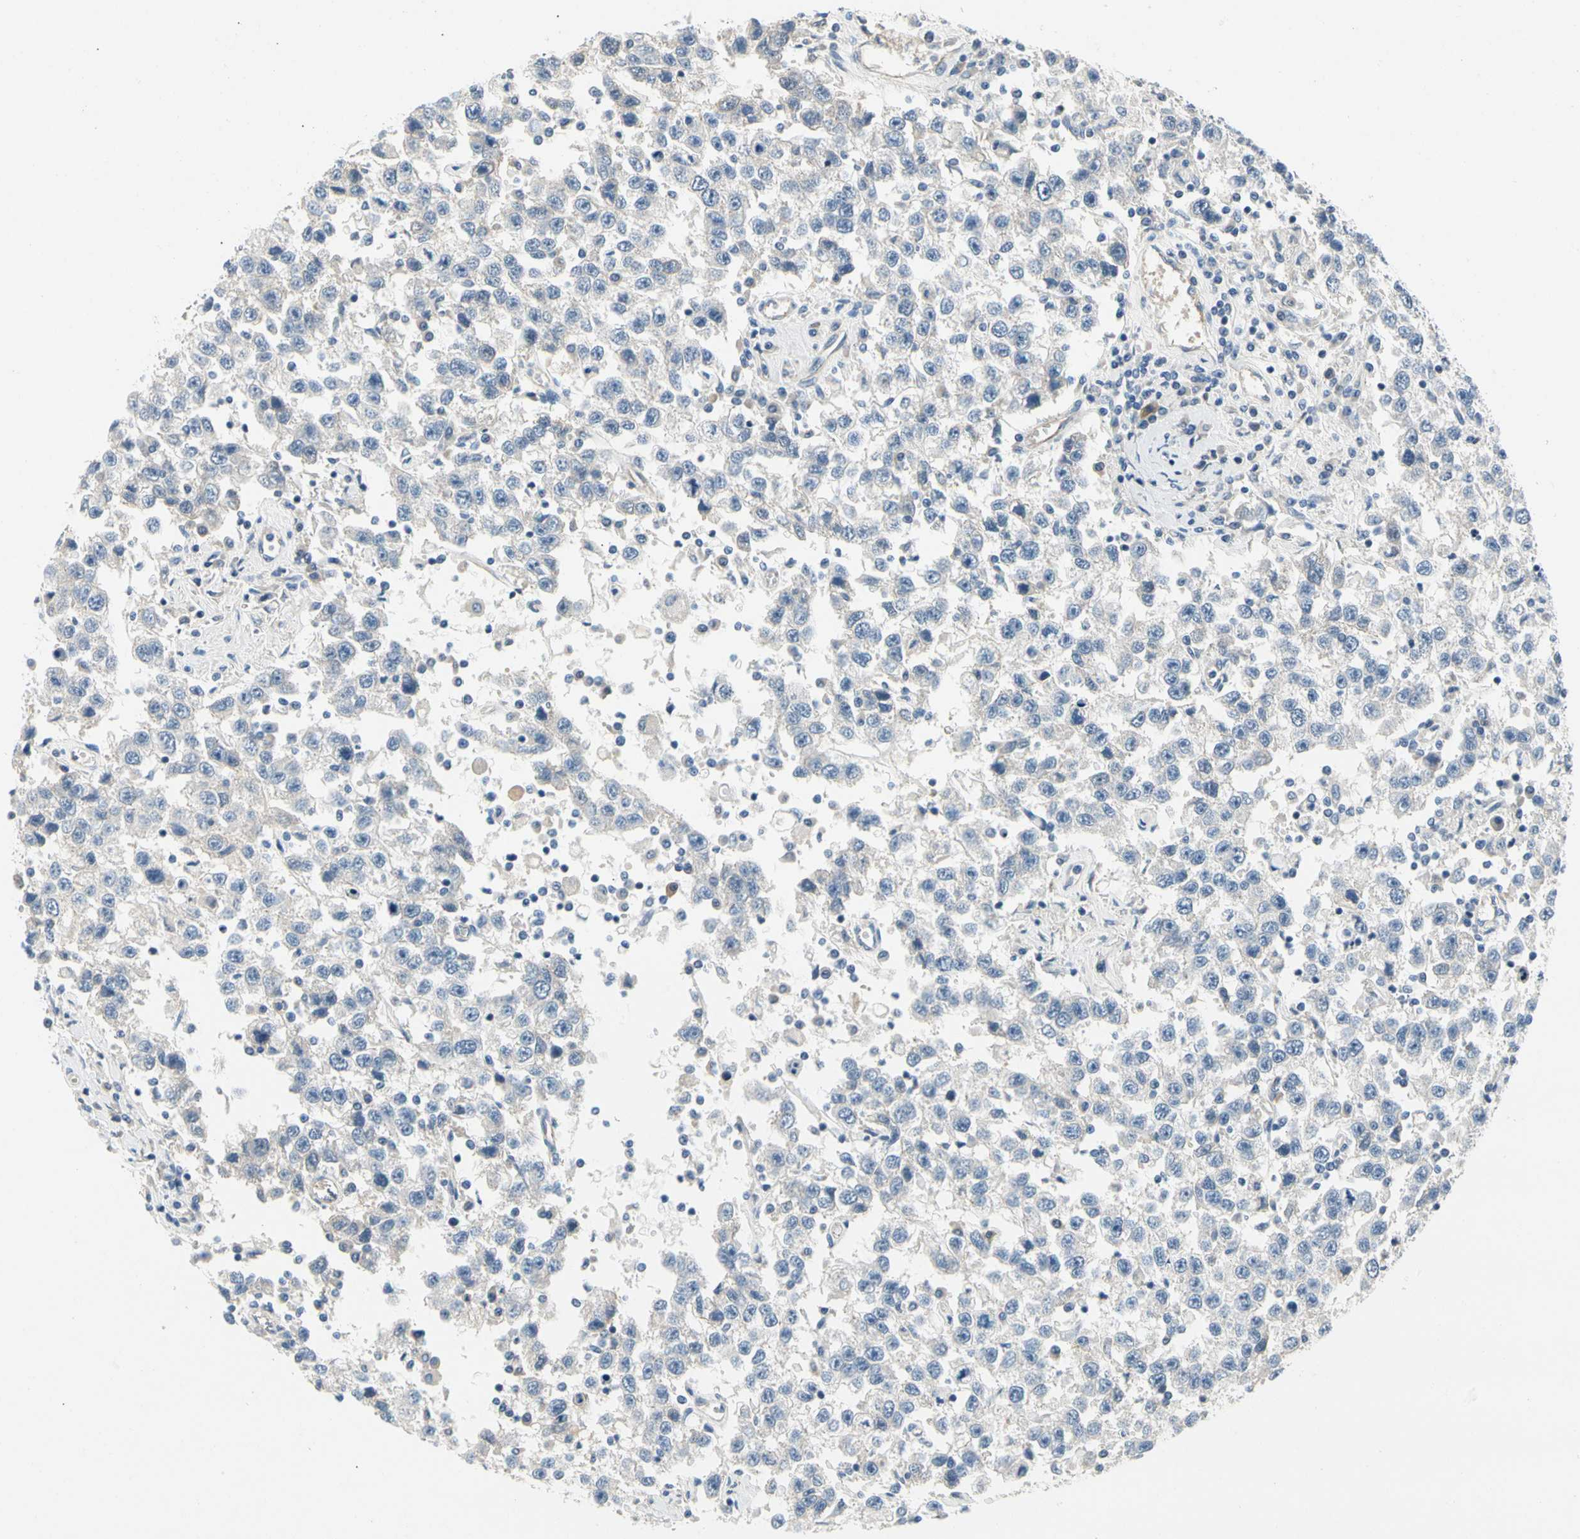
{"staining": {"intensity": "negative", "quantity": "none", "location": "none"}, "tissue": "testis cancer", "cell_type": "Tumor cells", "image_type": "cancer", "snomed": [{"axis": "morphology", "description": "Seminoma, NOS"}, {"axis": "topography", "description": "Testis"}], "caption": "A high-resolution micrograph shows immunohistochemistry (IHC) staining of testis seminoma, which shows no significant expression in tumor cells. (DAB immunohistochemistry visualized using brightfield microscopy, high magnification).", "gene": "LGR6", "patient": {"sex": "male", "age": 41}}